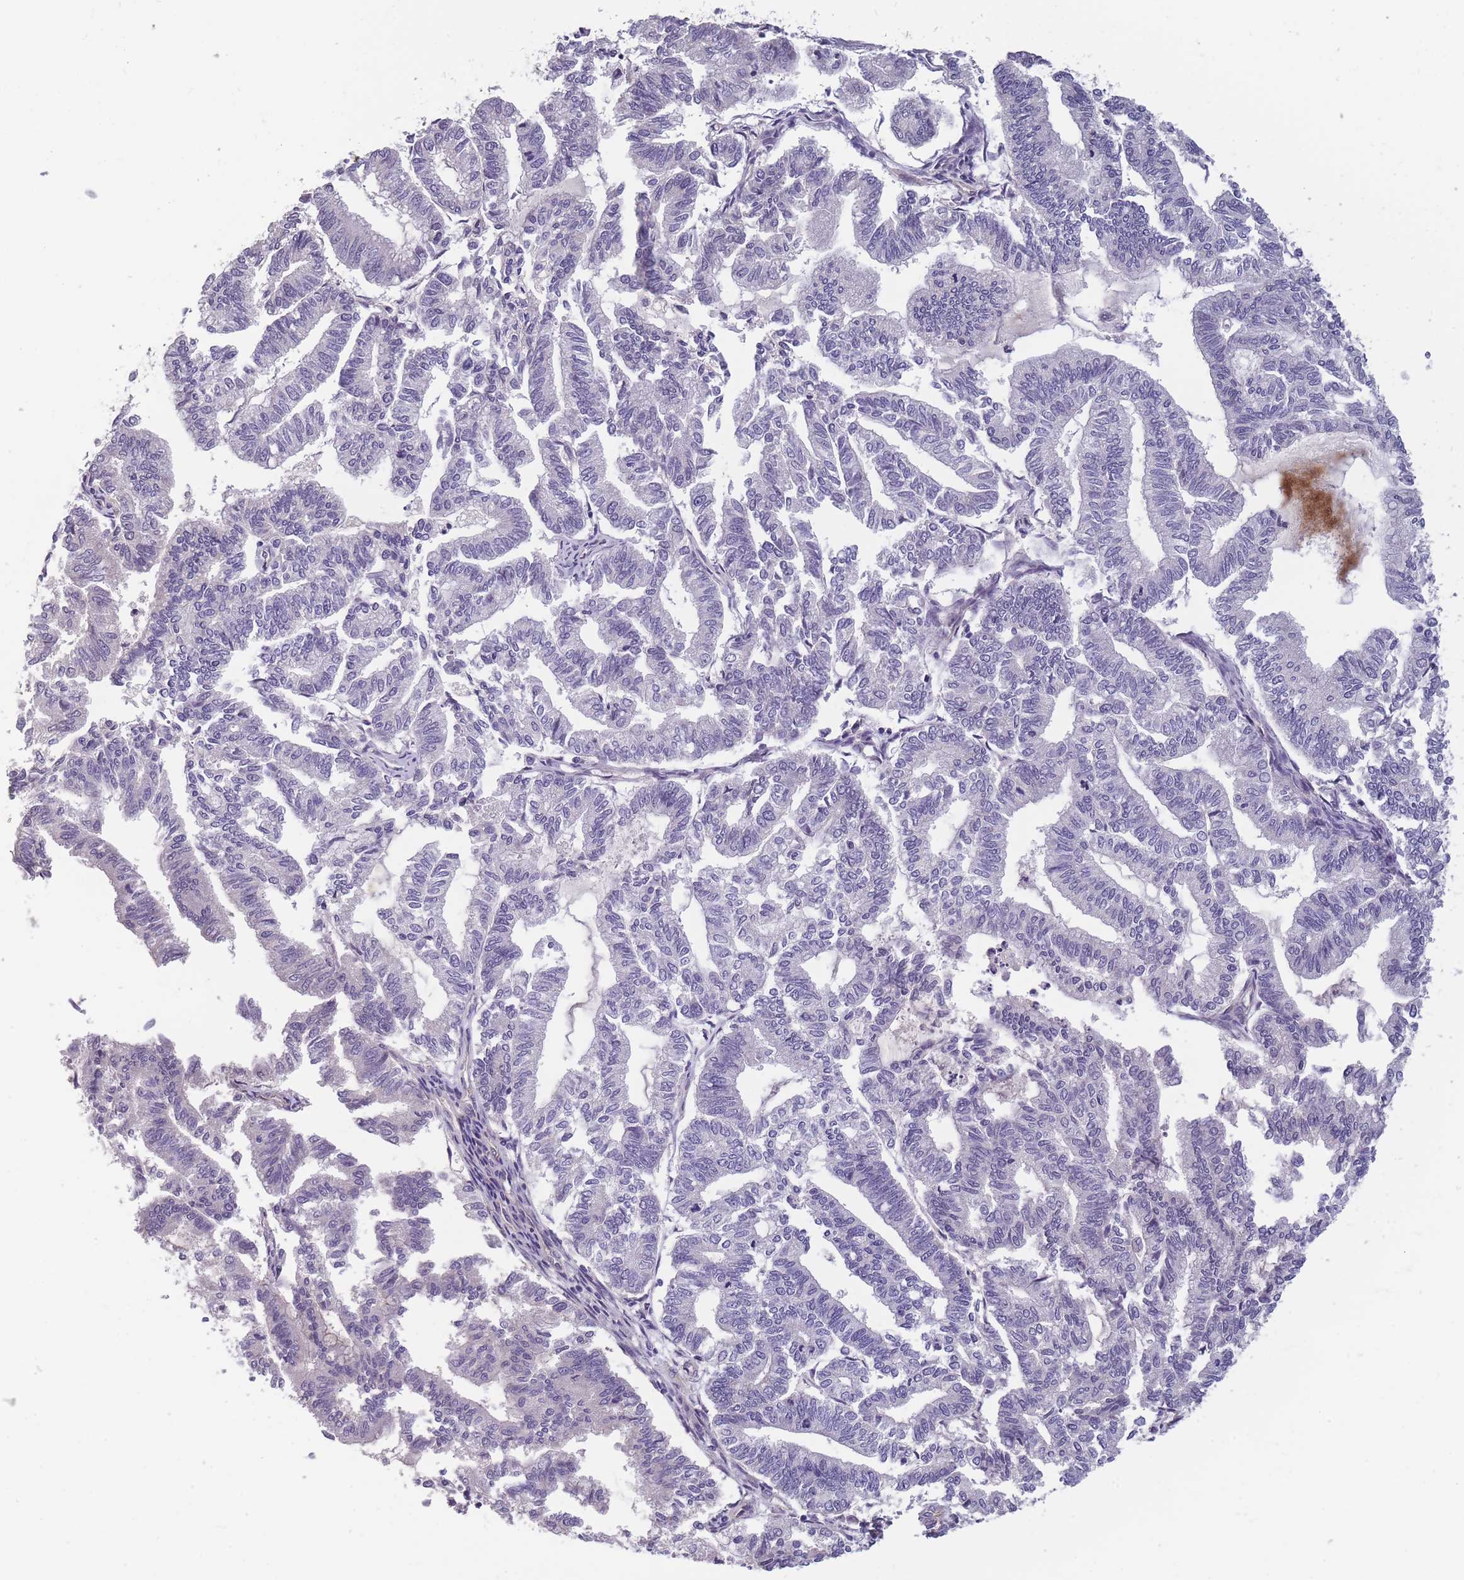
{"staining": {"intensity": "negative", "quantity": "none", "location": "none"}, "tissue": "endometrial cancer", "cell_type": "Tumor cells", "image_type": "cancer", "snomed": [{"axis": "morphology", "description": "Adenocarcinoma, NOS"}, {"axis": "topography", "description": "Endometrium"}], "caption": "Endometrial cancer was stained to show a protein in brown. There is no significant staining in tumor cells. Brightfield microscopy of IHC stained with DAB (brown) and hematoxylin (blue), captured at high magnification.", "gene": "FAM83F", "patient": {"sex": "female", "age": 79}}